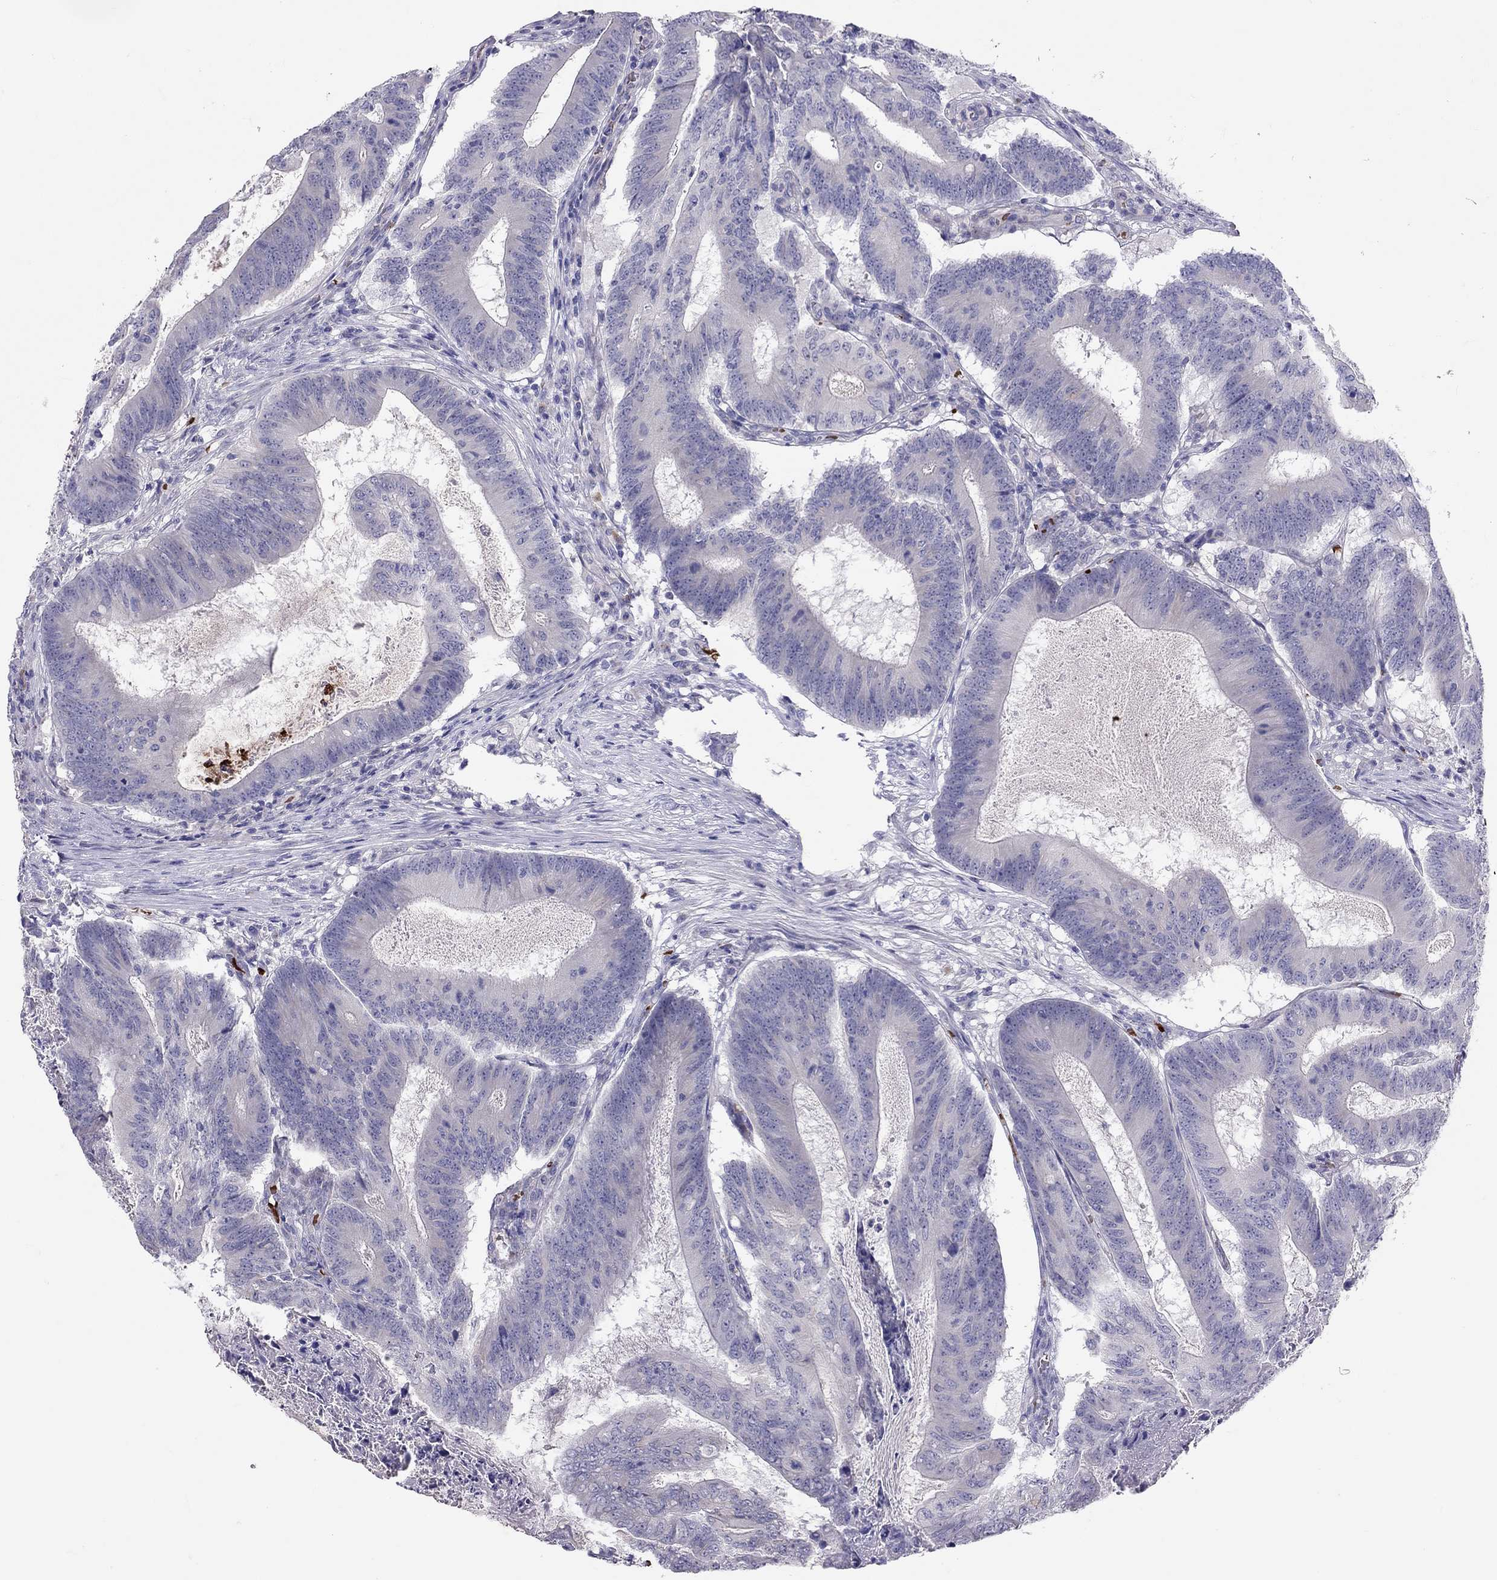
{"staining": {"intensity": "negative", "quantity": "none", "location": "none"}, "tissue": "colorectal cancer", "cell_type": "Tumor cells", "image_type": "cancer", "snomed": [{"axis": "morphology", "description": "Adenocarcinoma, NOS"}, {"axis": "topography", "description": "Colon"}], "caption": "Immunohistochemistry (IHC) micrograph of neoplastic tissue: human colorectal adenocarcinoma stained with DAB displays no significant protein expression in tumor cells.", "gene": "FRMD1", "patient": {"sex": "female", "age": 70}}